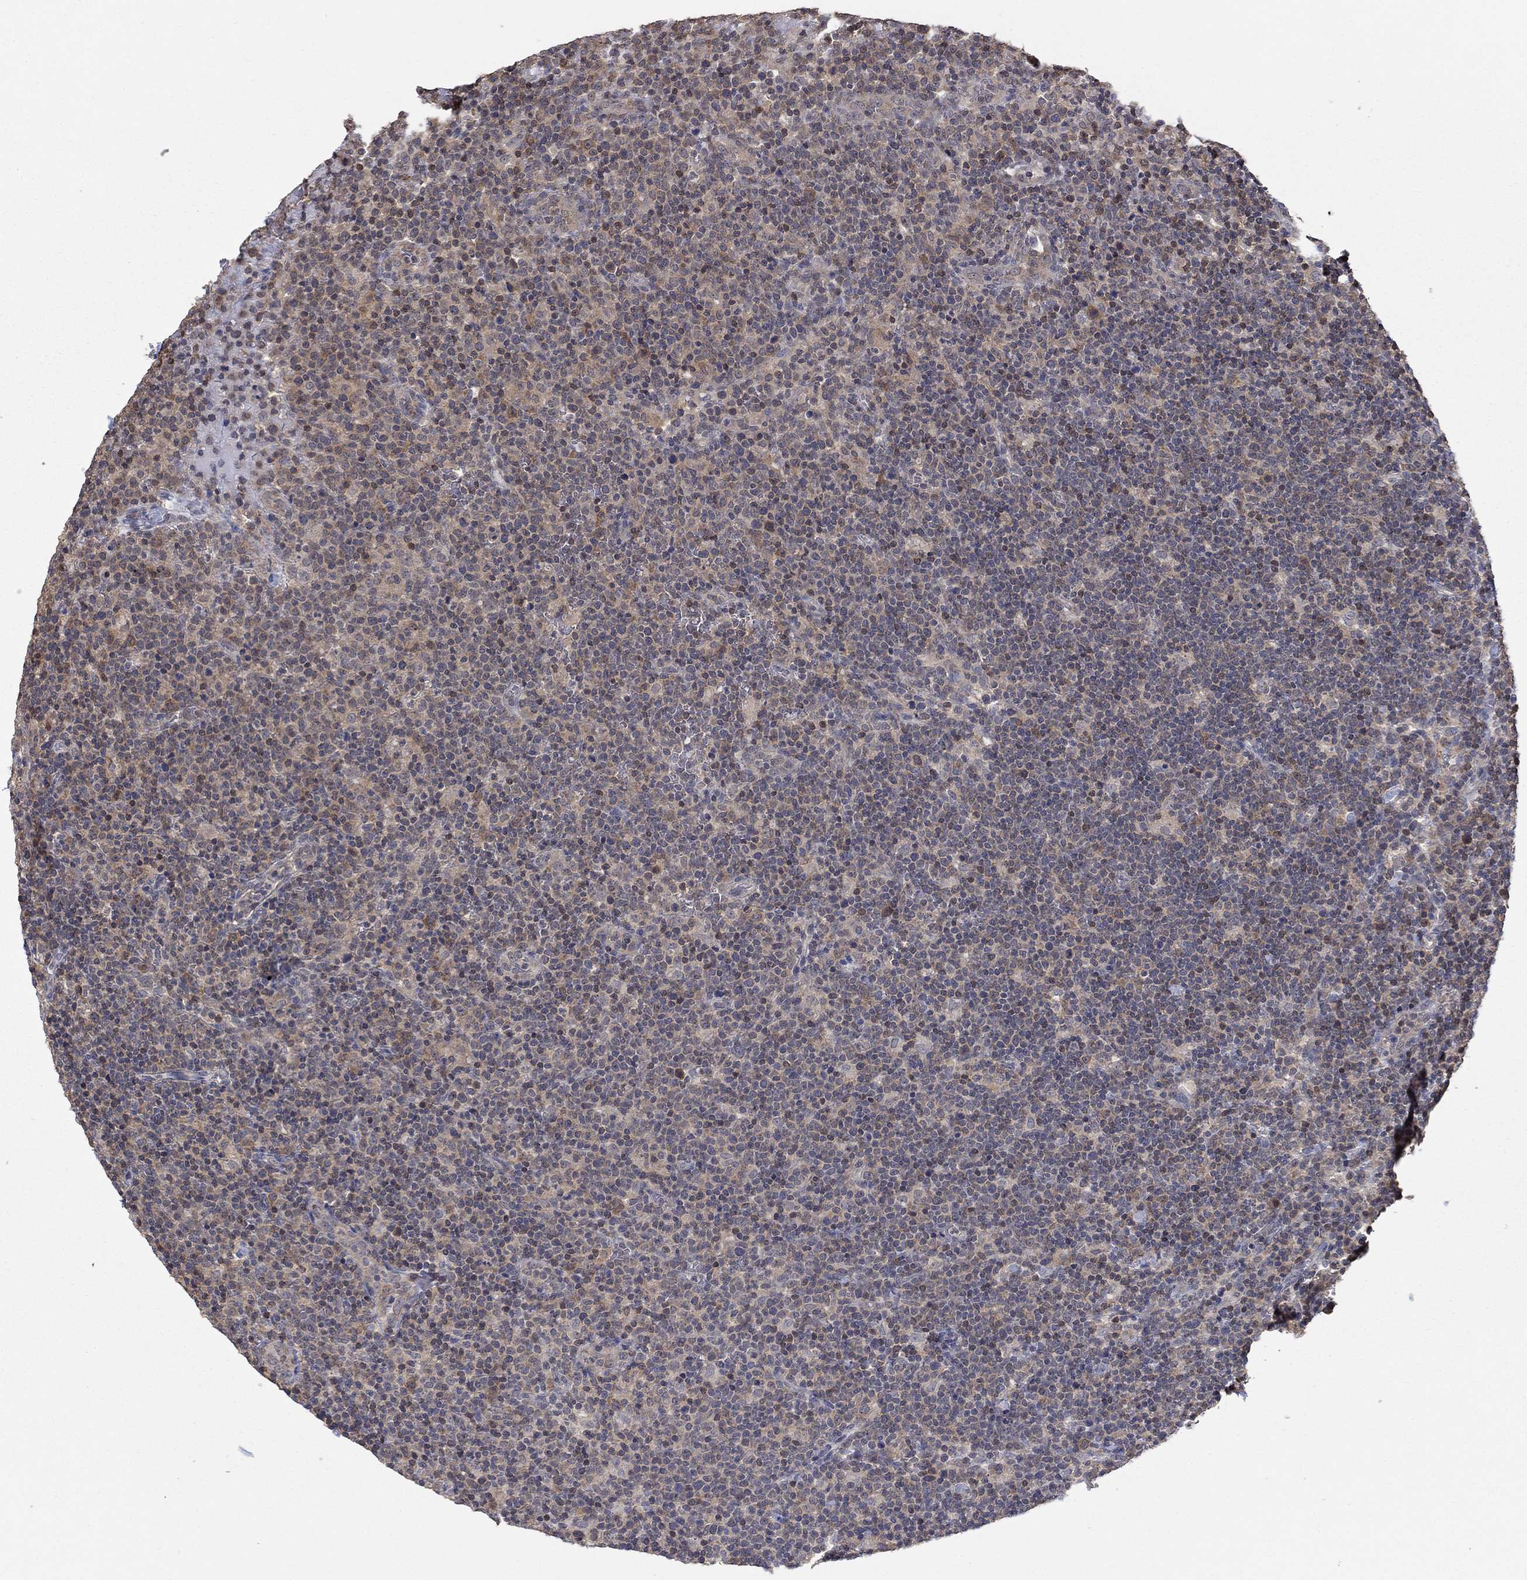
{"staining": {"intensity": "weak", "quantity": "25%-75%", "location": "cytoplasmic/membranous"}, "tissue": "lymphoma", "cell_type": "Tumor cells", "image_type": "cancer", "snomed": [{"axis": "morphology", "description": "Malignant lymphoma, non-Hodgkin's type, High grade"}, {"axis": "topography", "description": "Lymph node"}], "caption": "IHC micrograph of human high-grade malignant lymphoma, non-Hodgkin's type stained for a protein (brown), which demonstrates low levels of weak cytoplasmic/membranous positivity in about 25%-75% of tumor cells.", "gene": "RNF114", "patient": {"sex": "male", "age": 61}}